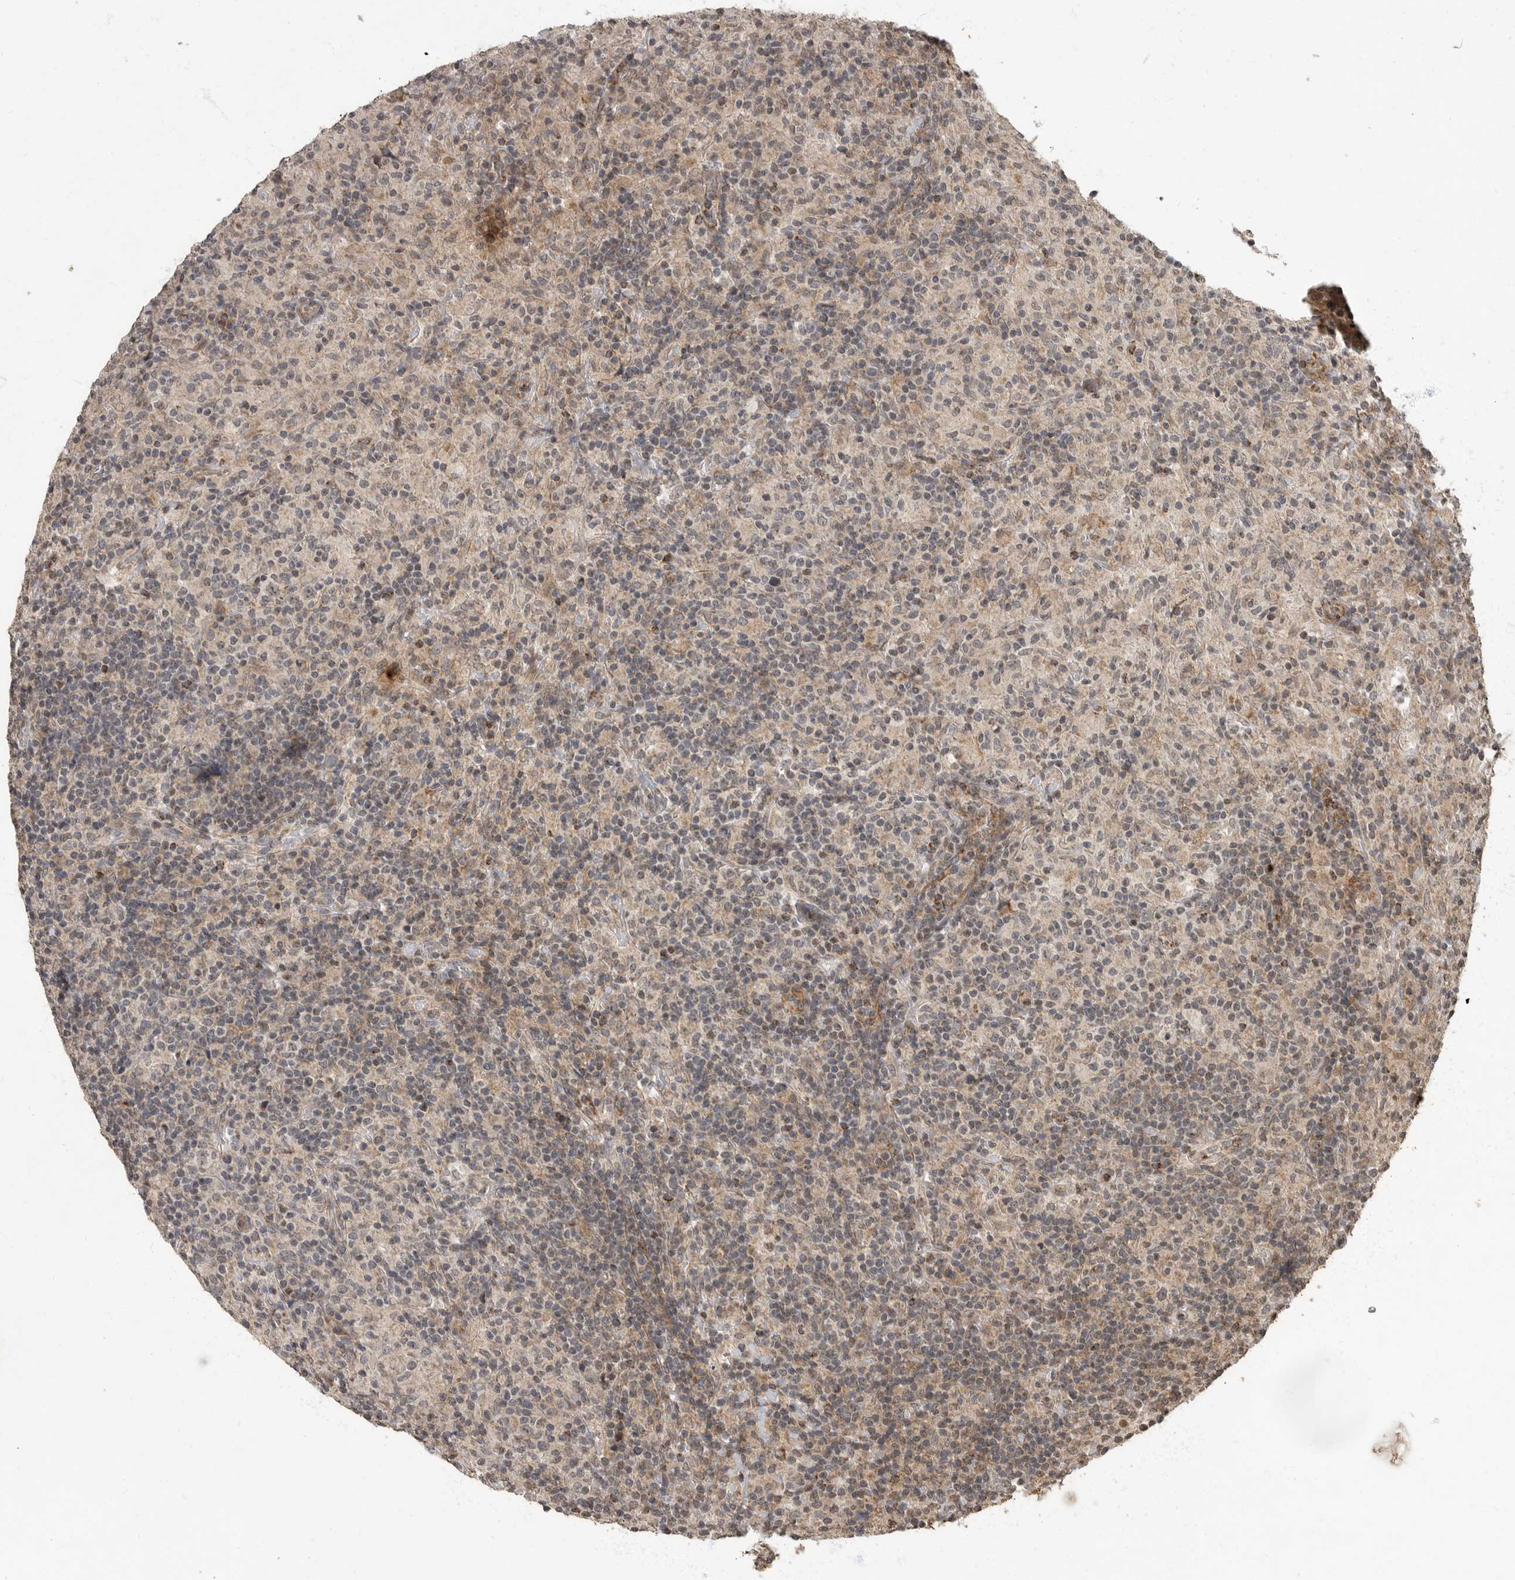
{"staining": {"intensity": "negative", "quantity": "none", "location": "none"}, "tissue": "lymphoma", "cell_type": "Tumor cells", "image_type": "cancer", "snomed": [{"axis": "morphology", "description": "Hodgkin's disease, NOS"}, {"axis": "topography", "description": "Lymph node"}], "caption": "Immunohistochemical staining of lymphoma exhibits no significant positivity in tumor cells.", "gene": "MAFG", "patient": {"sex": "male", "age": 70}}